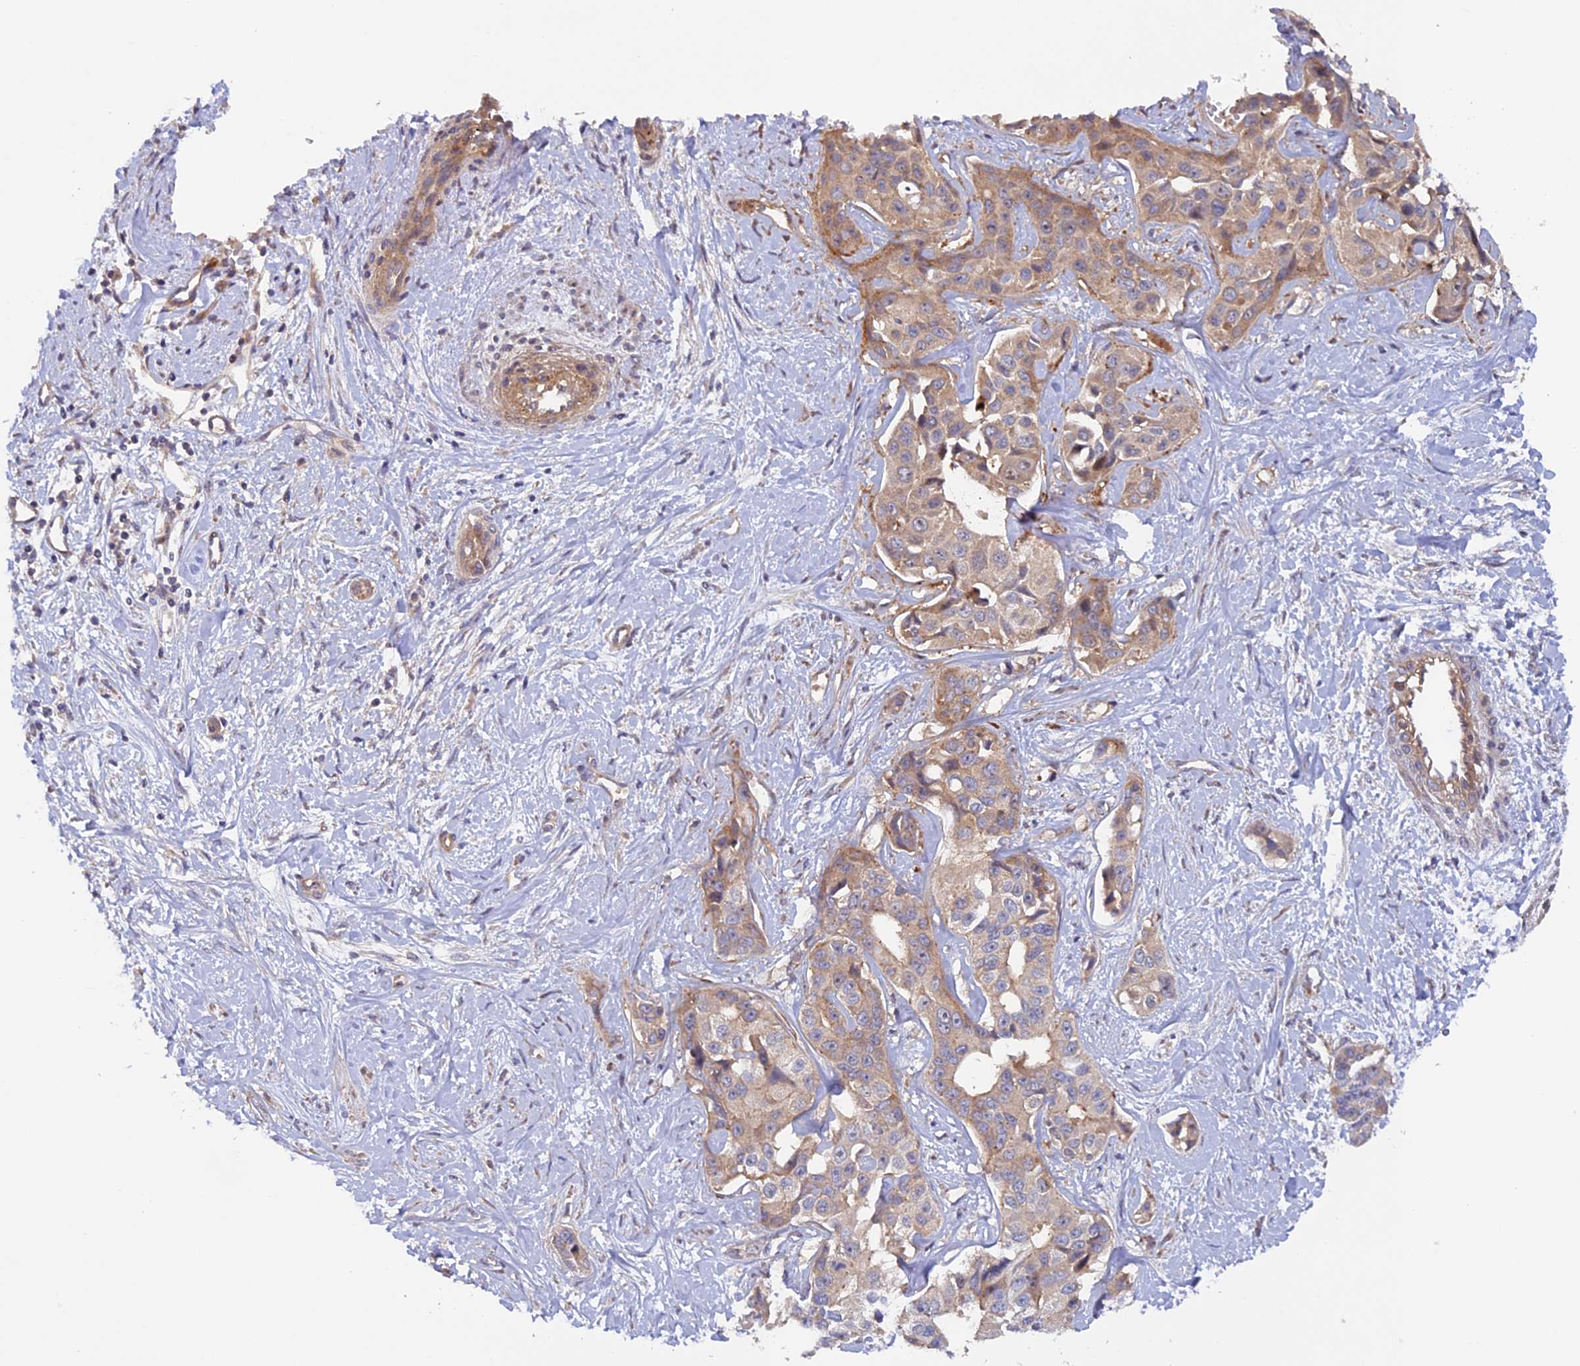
{"staining": {"intensity": "weak", "quantity": ">75%", "location": "cytoplasmic/membranous"}, "tissue": "liver cancer", "cell_type": "Tumor cells", "image_type": "cancer", "snomed": [{"axis": "morphology", "description": "Cholangiocarcinoma"}, {"axis": "topography", "description": "Liver"}], "caption": "DAB (3,3'-diaminobenzidine) immunohistochemical staining of liver cancer displays weak cytoplasmic/membranous protein expression in approximately >75% of tumor cells.", "gene": "FERMT1", "patient": {"sex": "male", "age": 59}}